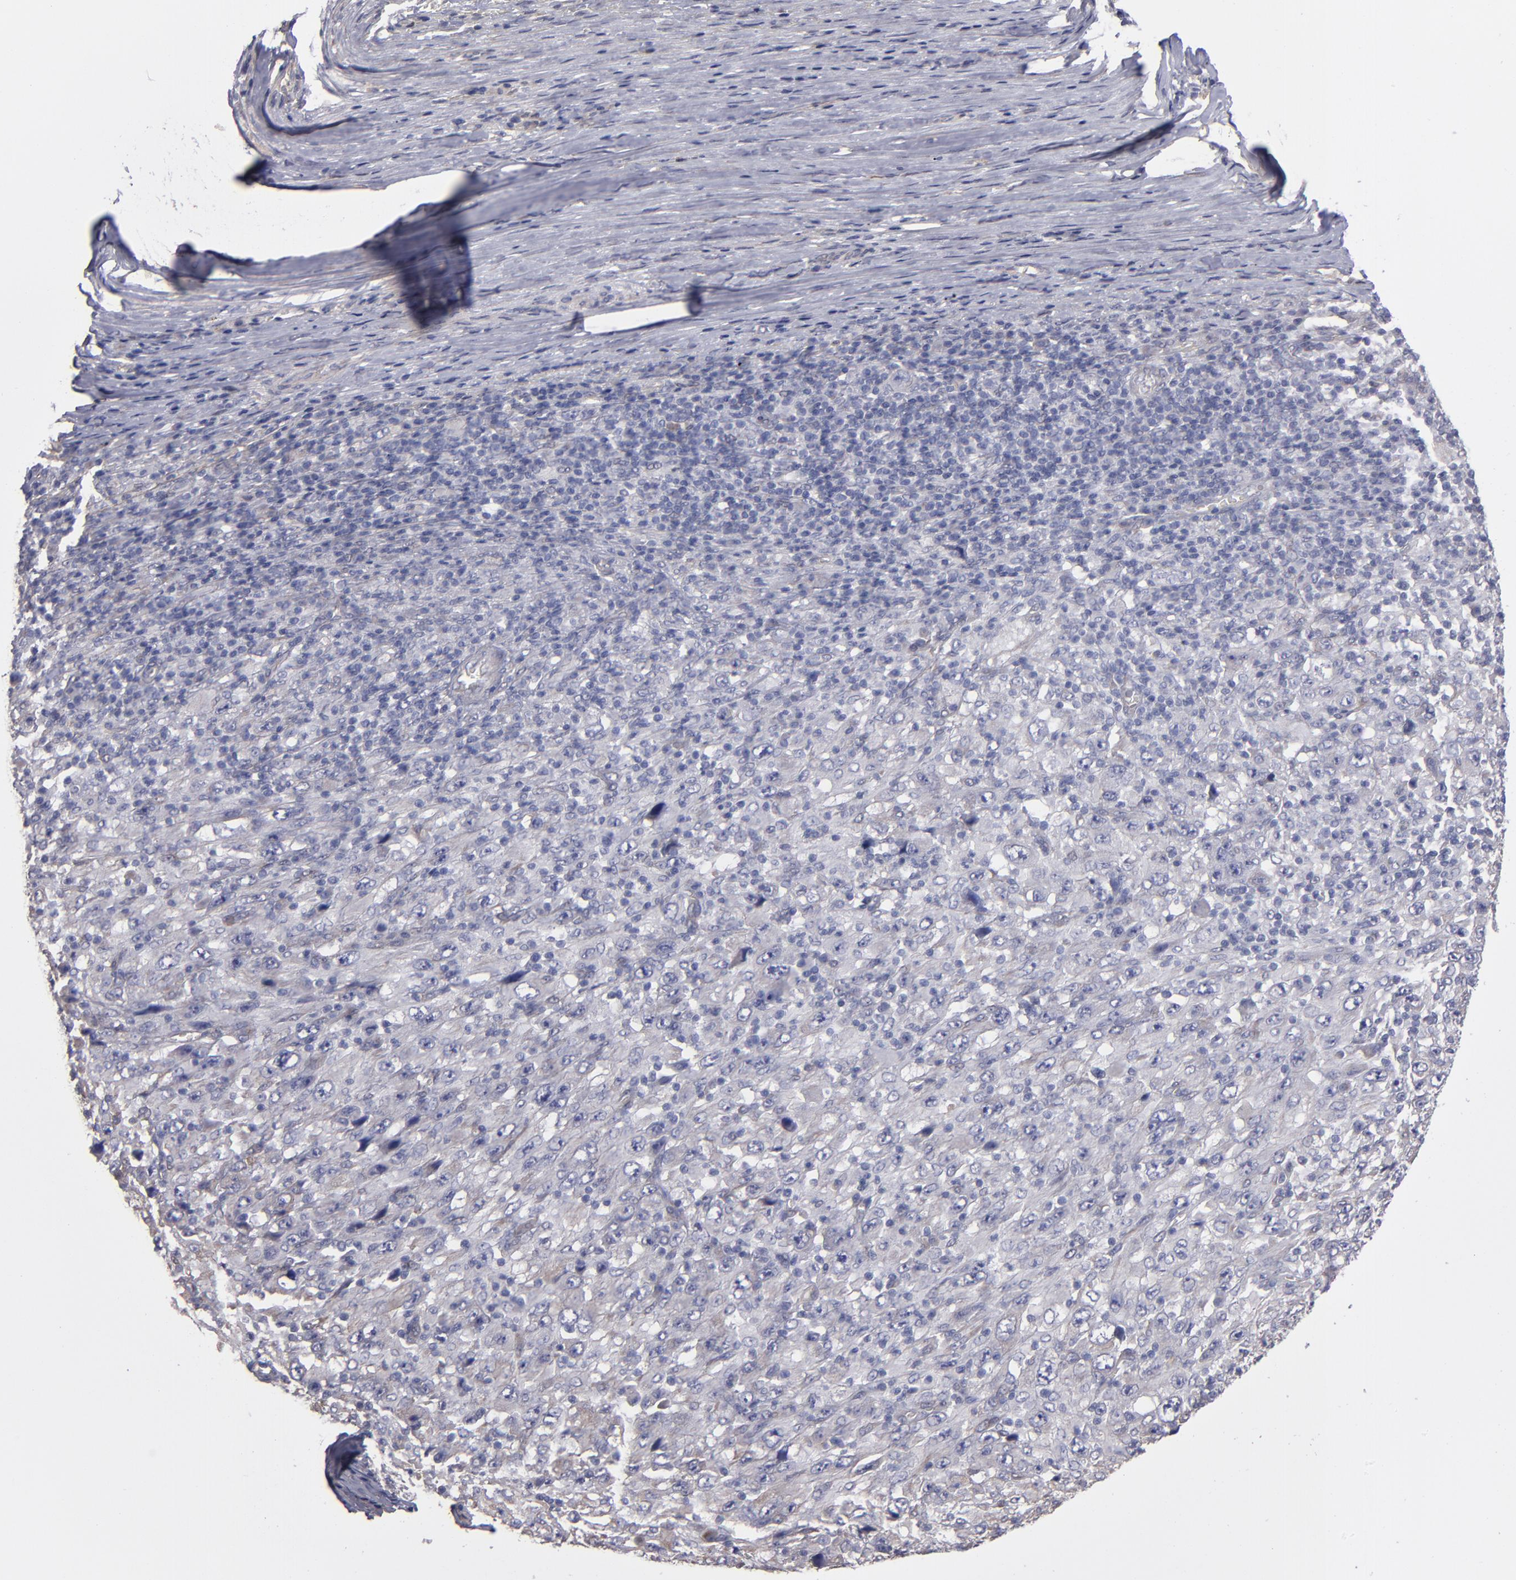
{"staining": {"intensity": "weak", "quantity": ">75%", "location": "cytoplasmic/membranous"}, "tissue": "melanoma", "cell_type": "Tumor cells", "image_type": "cancer", "snomed": [{"axis": "morphology", "description": "Malignant melanoma, Metastatic site"}, {"axis": "topography", "description": "Skin"}], "caption": "Immunohistochemistry (IHC) staining of malignant melanoma (metastatic site), which displays low levels of weak cytoplasmic/membranous staining in about >75% of tumor cells indicating weak cytoplasmic/membranous protein staining. The staining was performed using DAB (brown) for protein detection and nuclei were counterstained in hematoxylin (blue).", "gene": "NDRG2", "patient": {"sex": "female", "age": 56}}